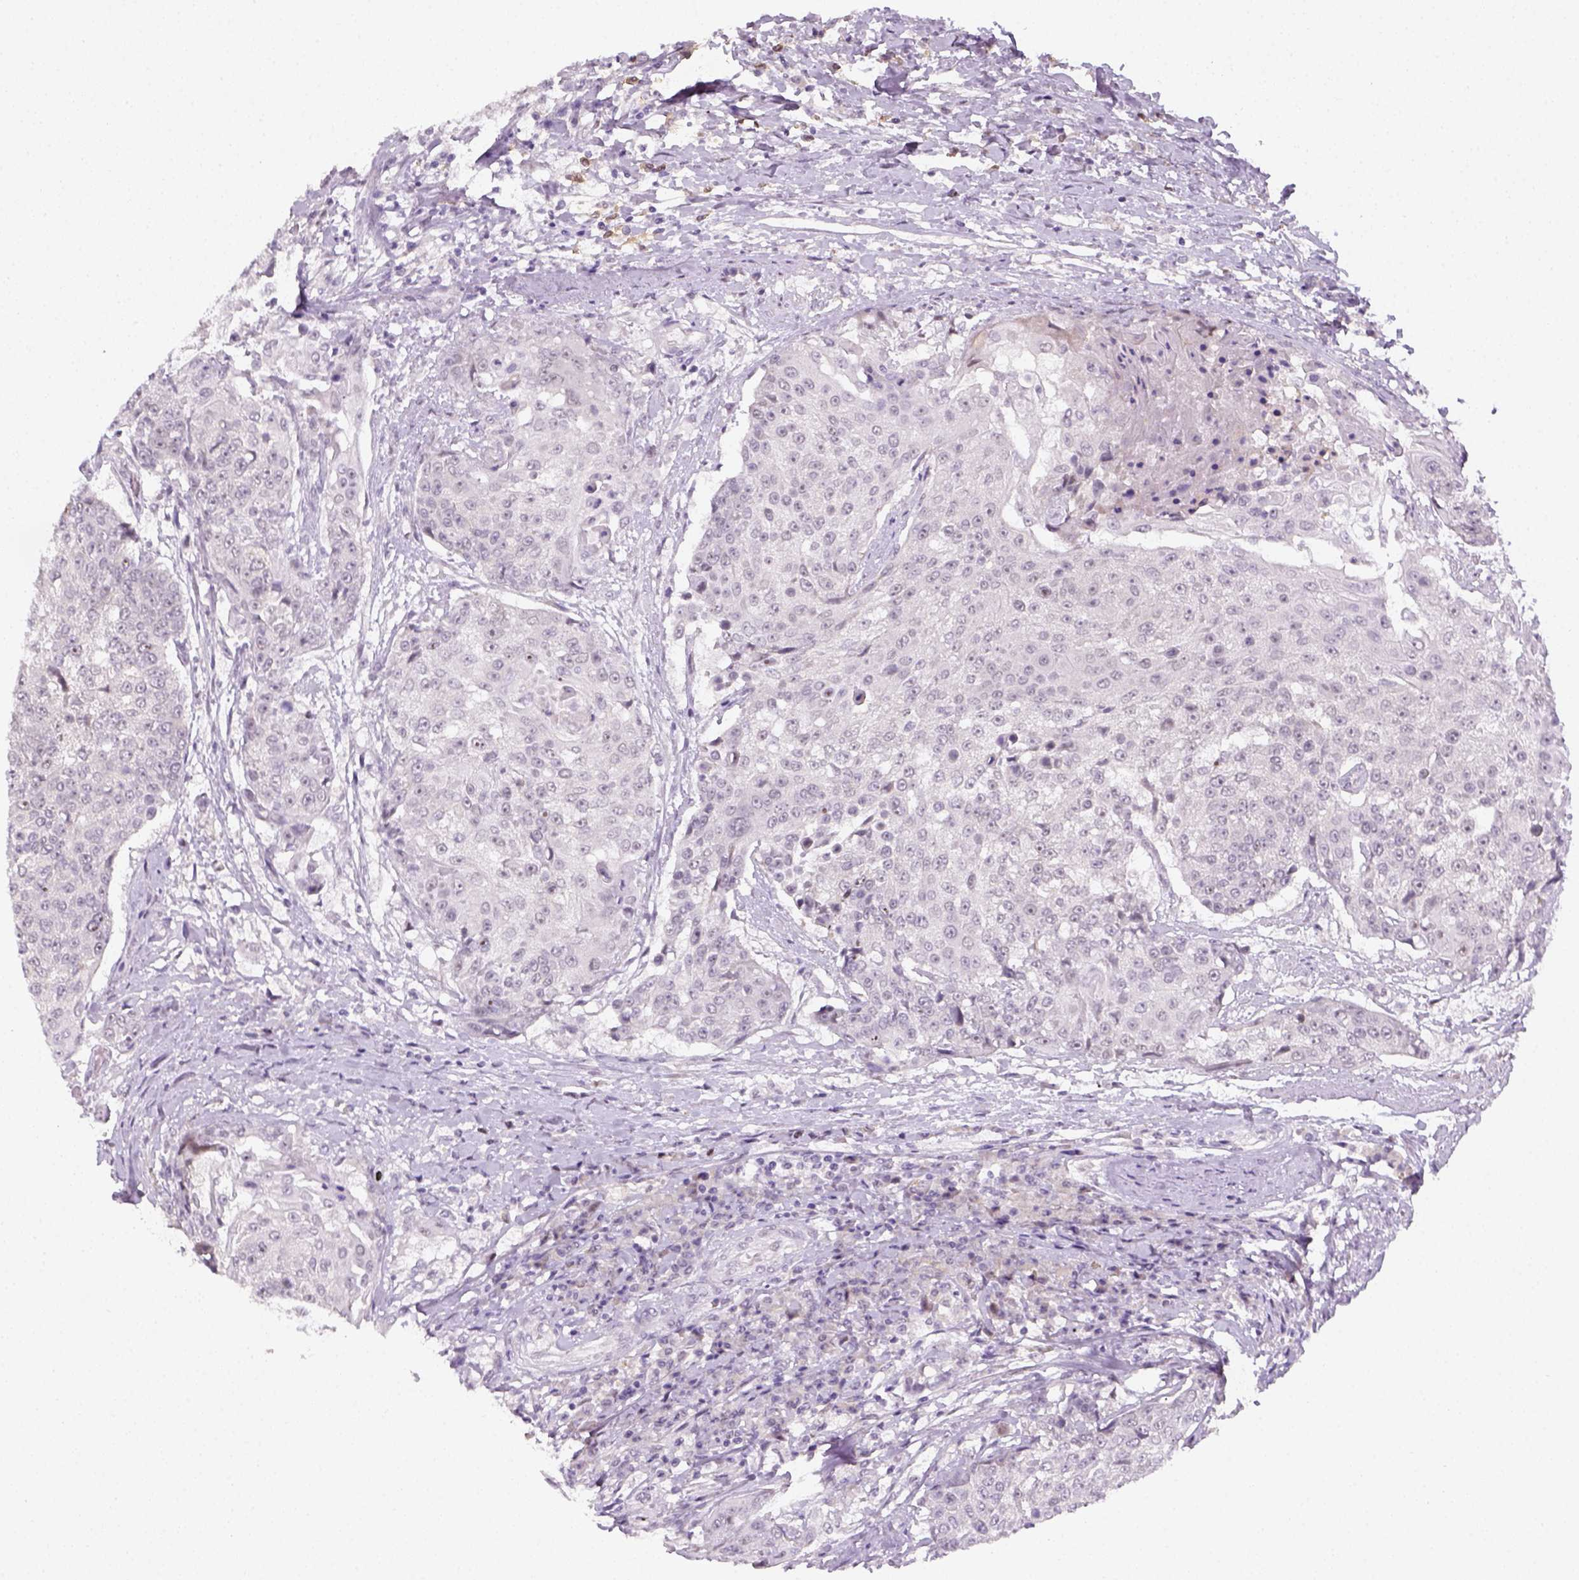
{"staining": {"intensity": "negative", "quantity": "none", "location": "none"}, "tissue": "urothelial cancer", "cell_type": "Tumor cells", "image_type": "cancer", "snomed": [{"axis": "morphology", "description": "Urothelial carcinoma, High grade"}, {"axis": "topography", "description": "Urinary bladder"}], "caption": "This is an immunohistochemistry (IHC) micrograph of human high-grade urothelial carcinoma. There is no expression in tumor cells.", "gene": "MAGEB3", "patient": {"sex": "female", "age": 63}}